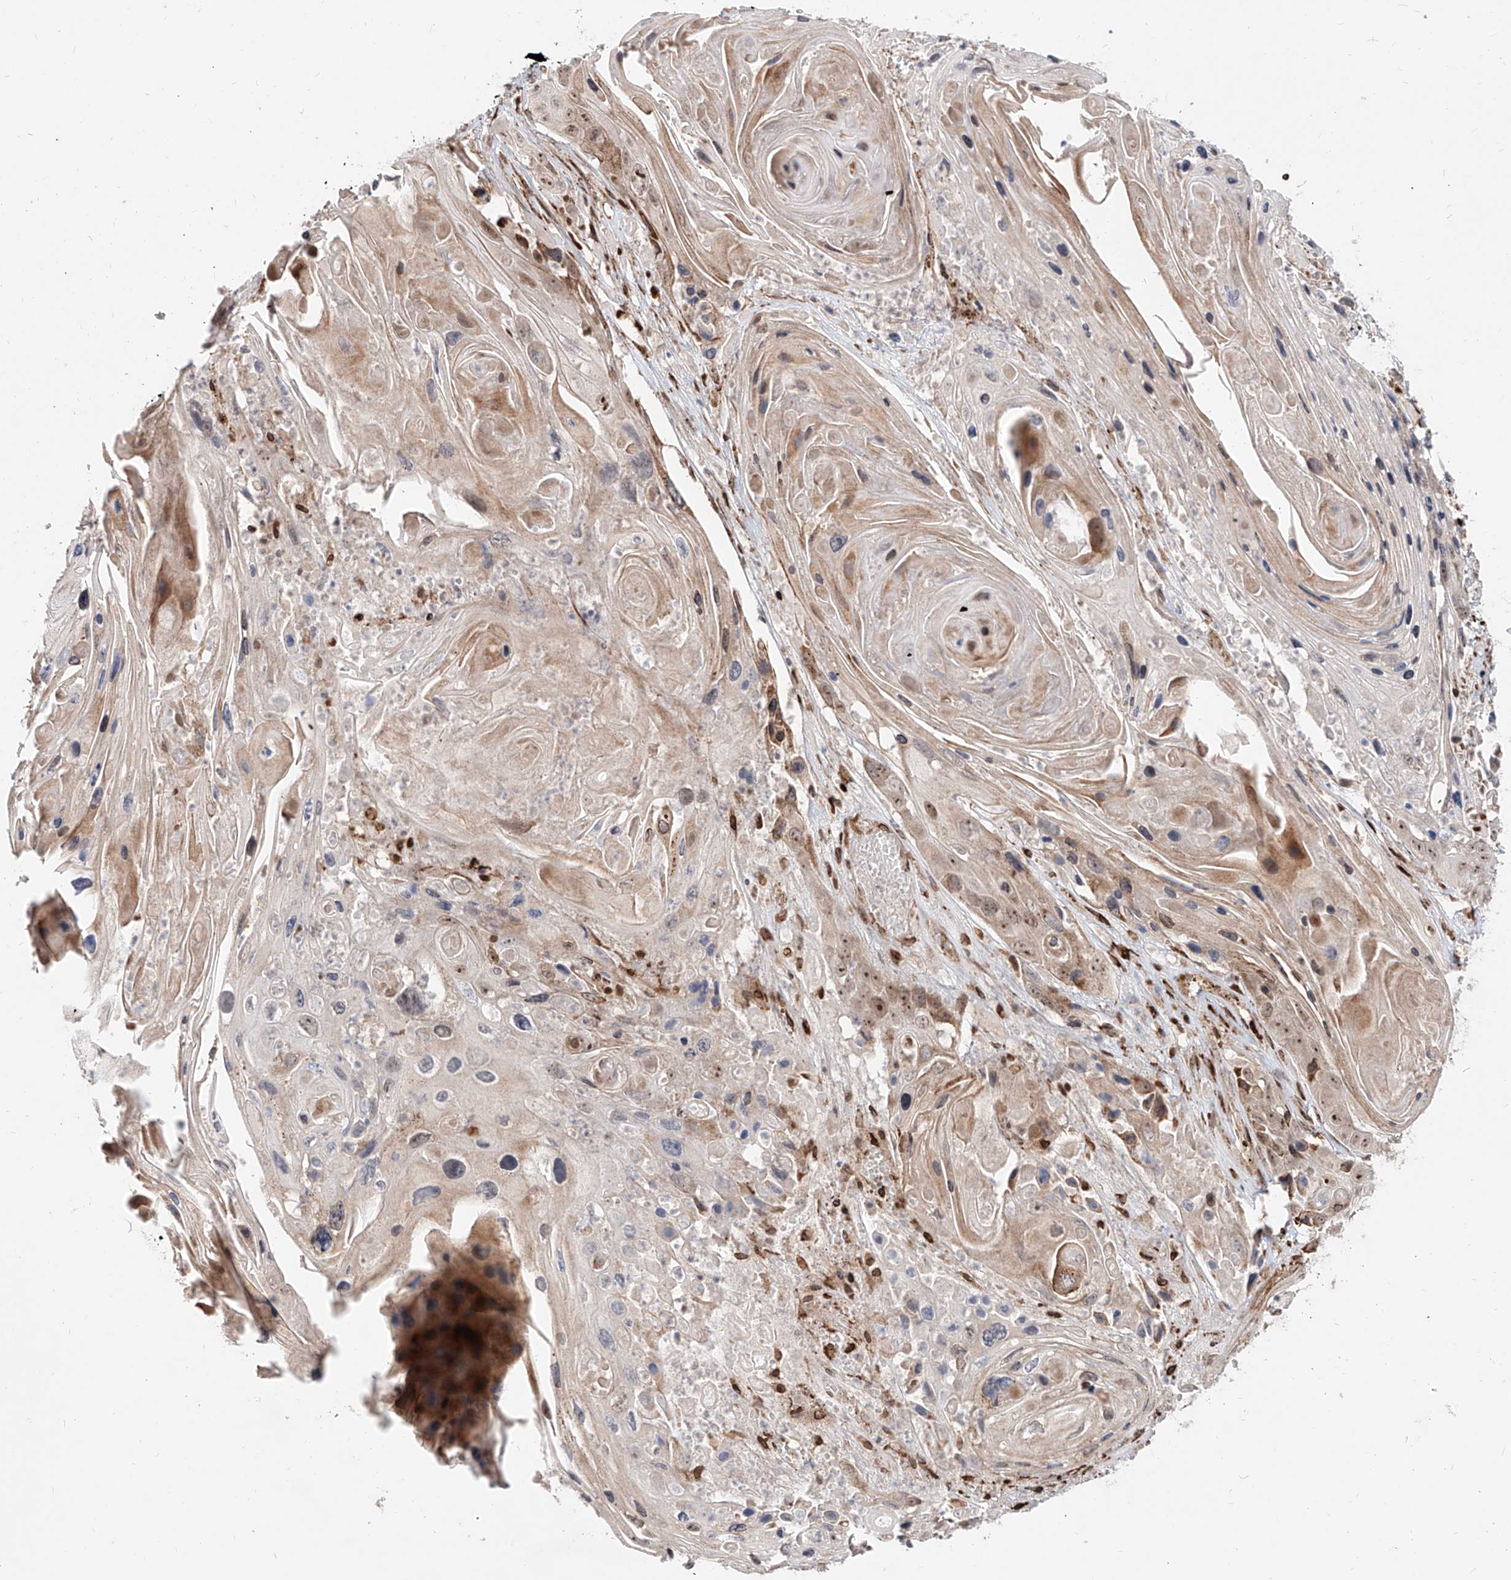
{"staining": {"intensity": "moderate", "quantity": ">75%", "location": "cytoplasmic/membranous,nuclear"}, "tissue": "skin cancer", "cell_type": "Tumor cells", "image_type": "cancer", "snomed": [{"axis": "morphology", "description": "Squamous cell carcinoma, NOS"}, {"axis": "topography", "description": "Skin"}], "caption": "Immunohistochemical staining of human squamous cell carcinoma (skin) demonstrates medium levels of moderate cytoplasmic/membranous and nuclear protein staining in approximately >75% of tumor cells.", "gene": "ZNF710", "patient": {"sex": "male", "age": 55}}